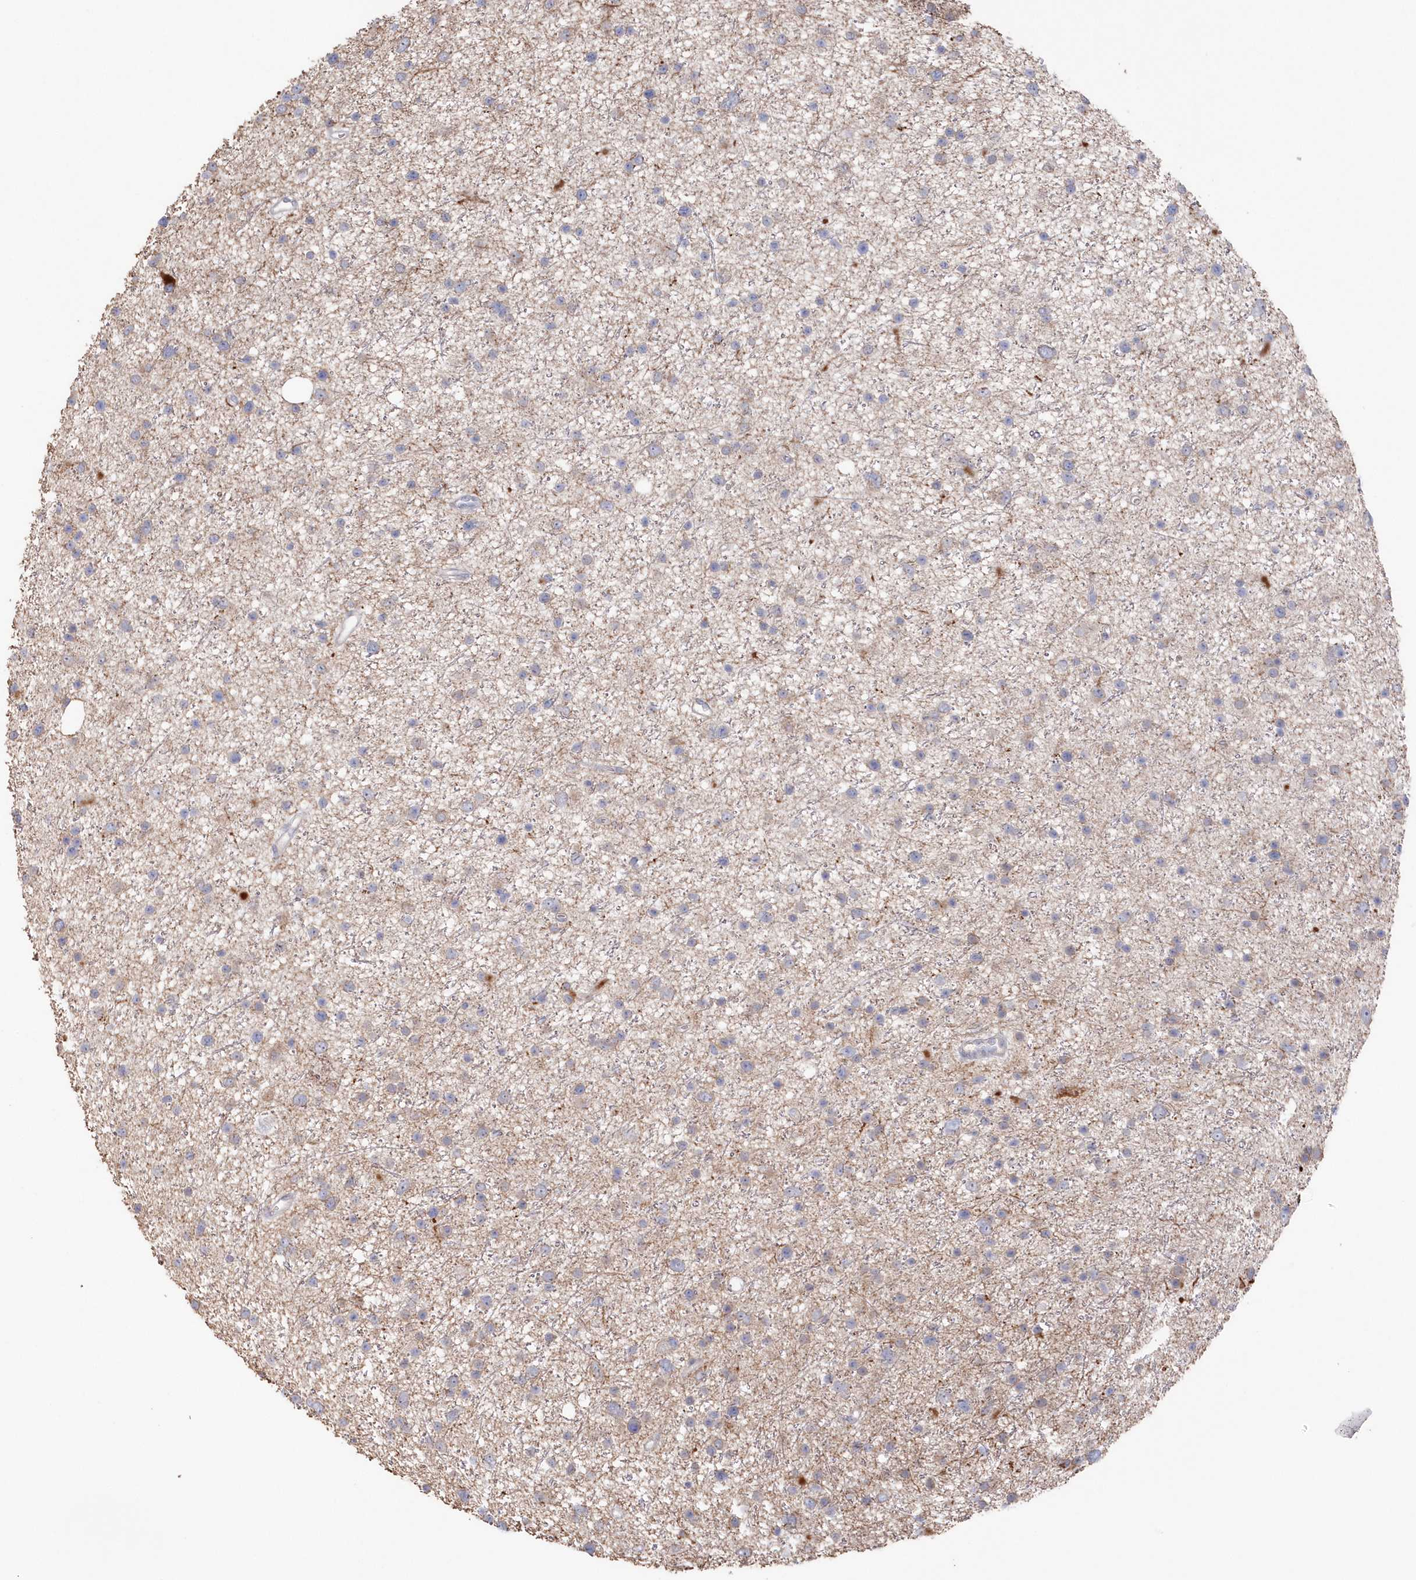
{"staining": {"intensity": "negative", "quantity": "none", "location": "none"}, "tissue": "glioma", "cell_type": "Tumor cells", "image_type": "cancer", "snomed": [{"axis": "morphology", "description": "Glioma, malignant, Low grade"}, {"axis": "topography", "description": "Cerebral cortex"}], "caption": "IHC photomicrograph of glioma stained for a protein (brown), which reveals no staining in tumor cells.", "gene": "KIAA1586", "patient": {"sex": "female", "age": 39}}